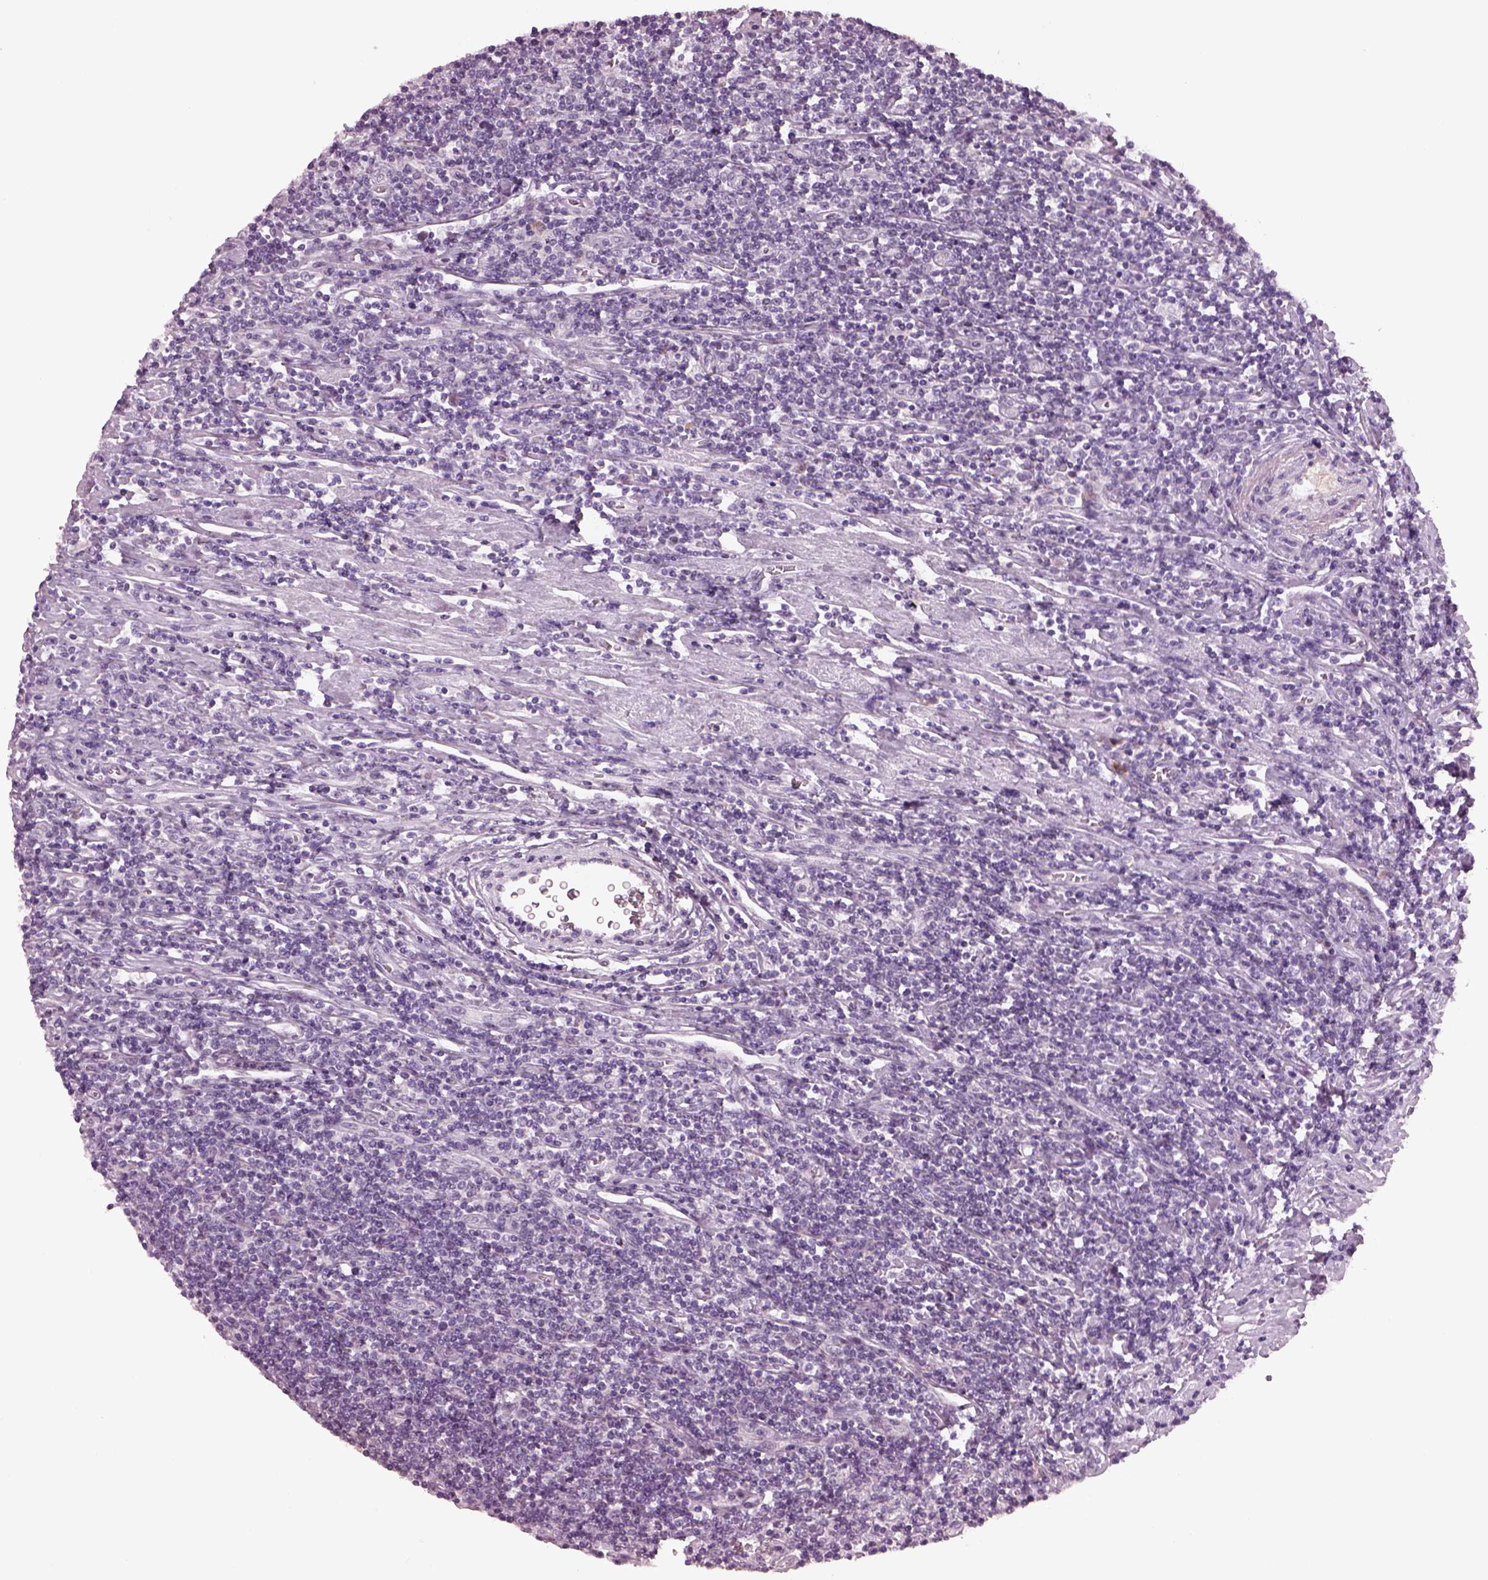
{"staining": {"intensity": "negative", "quantity": "none", "location": "none"}, "tissue": "lymphoma", "cell_type": "Tumor cells", "image_type": "cancer", "snomed": [{"axis": "morphology", "description": "Hodgkin's disease, NOS"}, {"axis": "topography", "description": "Lymph node"}], "caption": "IHC of human Hodgkin's disease displays no positivity in tumor cells.", "gene": "CYLC1", "patient": {"sex": "male", "age": 40}}